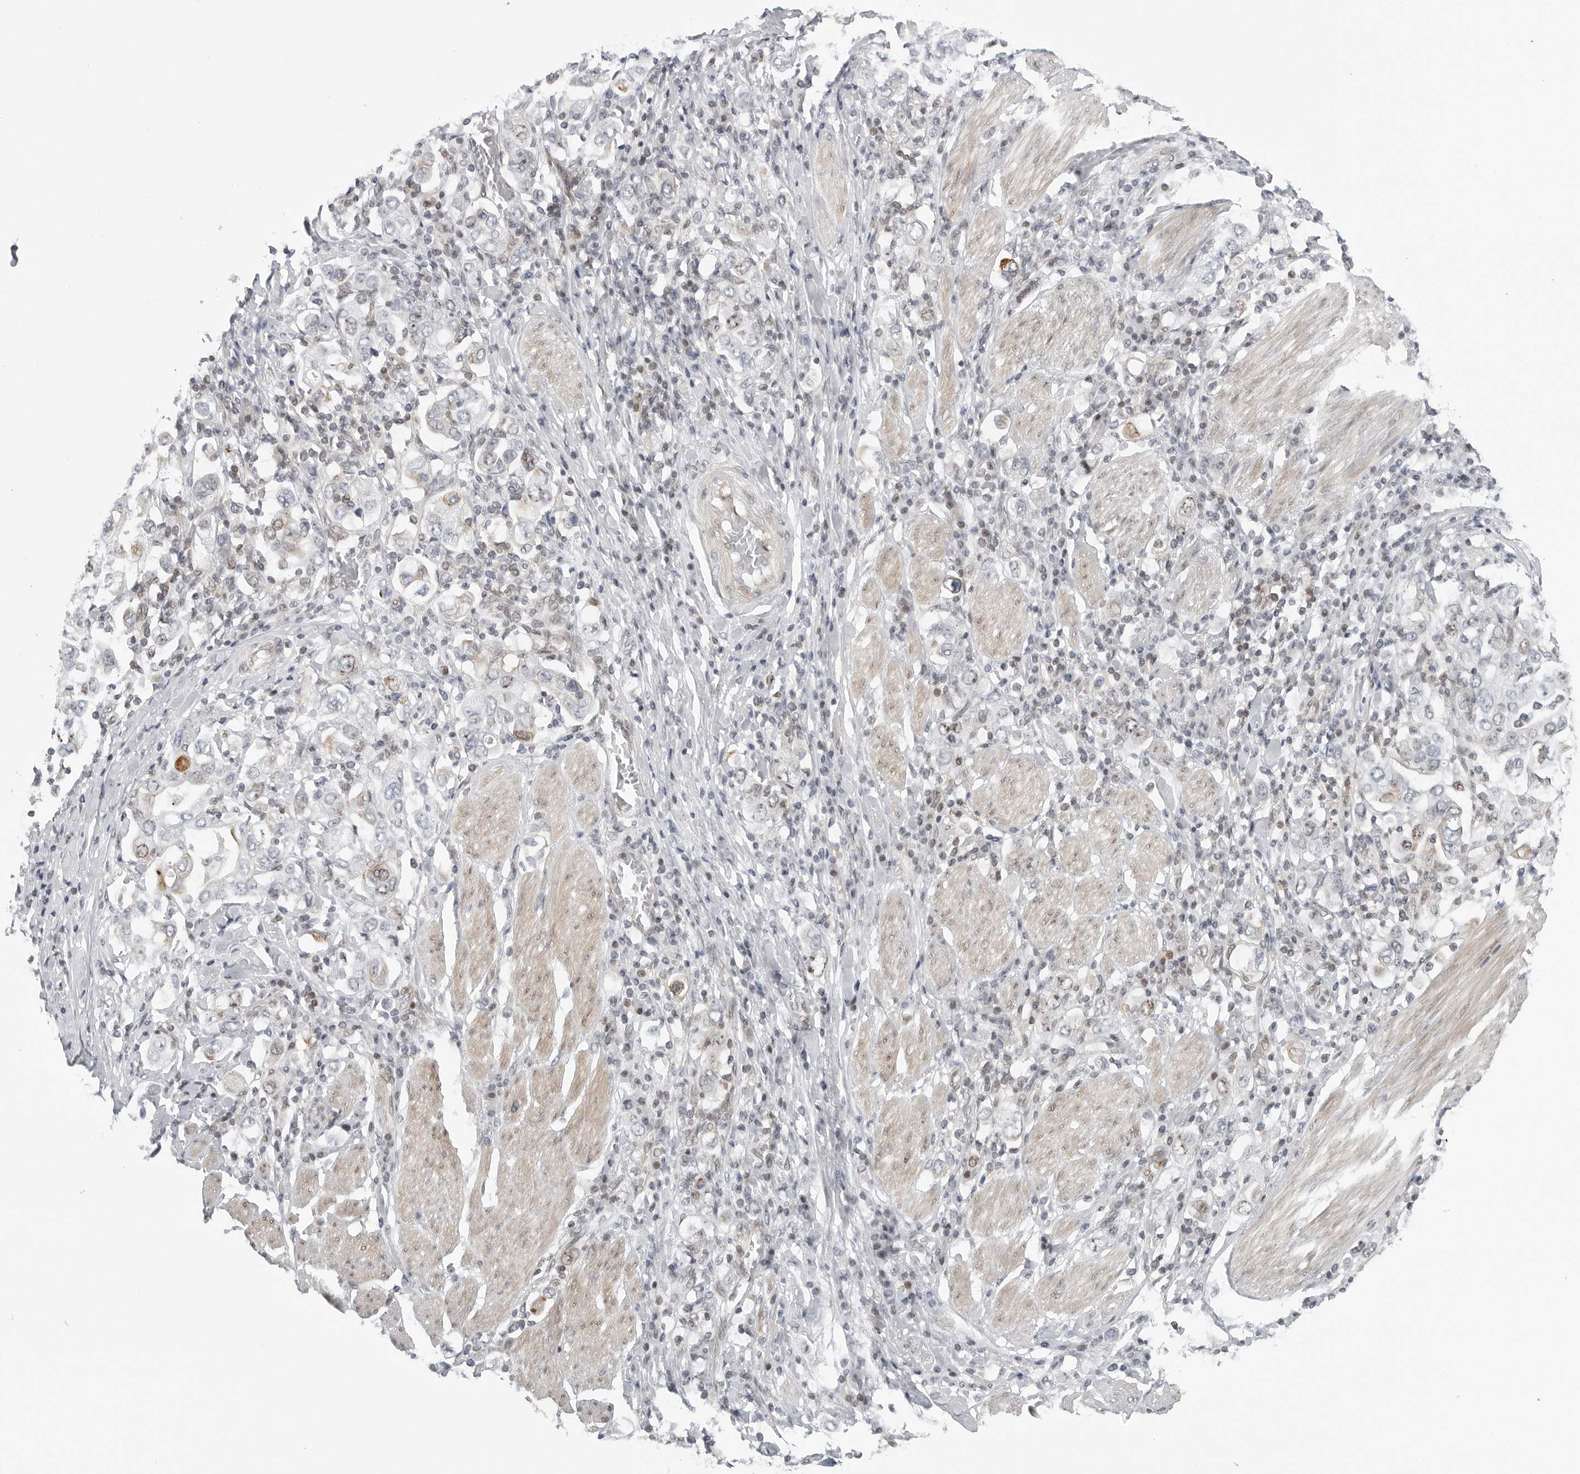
{"staining": {"intensity": "weak", "quantity": "<25%", "location": "nuclear"}, "tissue": "stomach cancer", "cell_type": "Tumor cells", "image_type": "cancer", "snomed": [{"axis": "morphology", "description": "Adenocarcinoma, NOS"}, {"axis": "topography", "description": "Stomach, upper"}], "caption": "A photomicrograph of stomach cancer stained for a protein reveals no brown staining in tumor cells. The staining is performed using DAB (3,3'-diaminobenzidine) brown chromogen with nuclei counter-stained in using hematoxylin.", "gene": "FAM135B", "patient": {"sex": "male", "age": 62}}